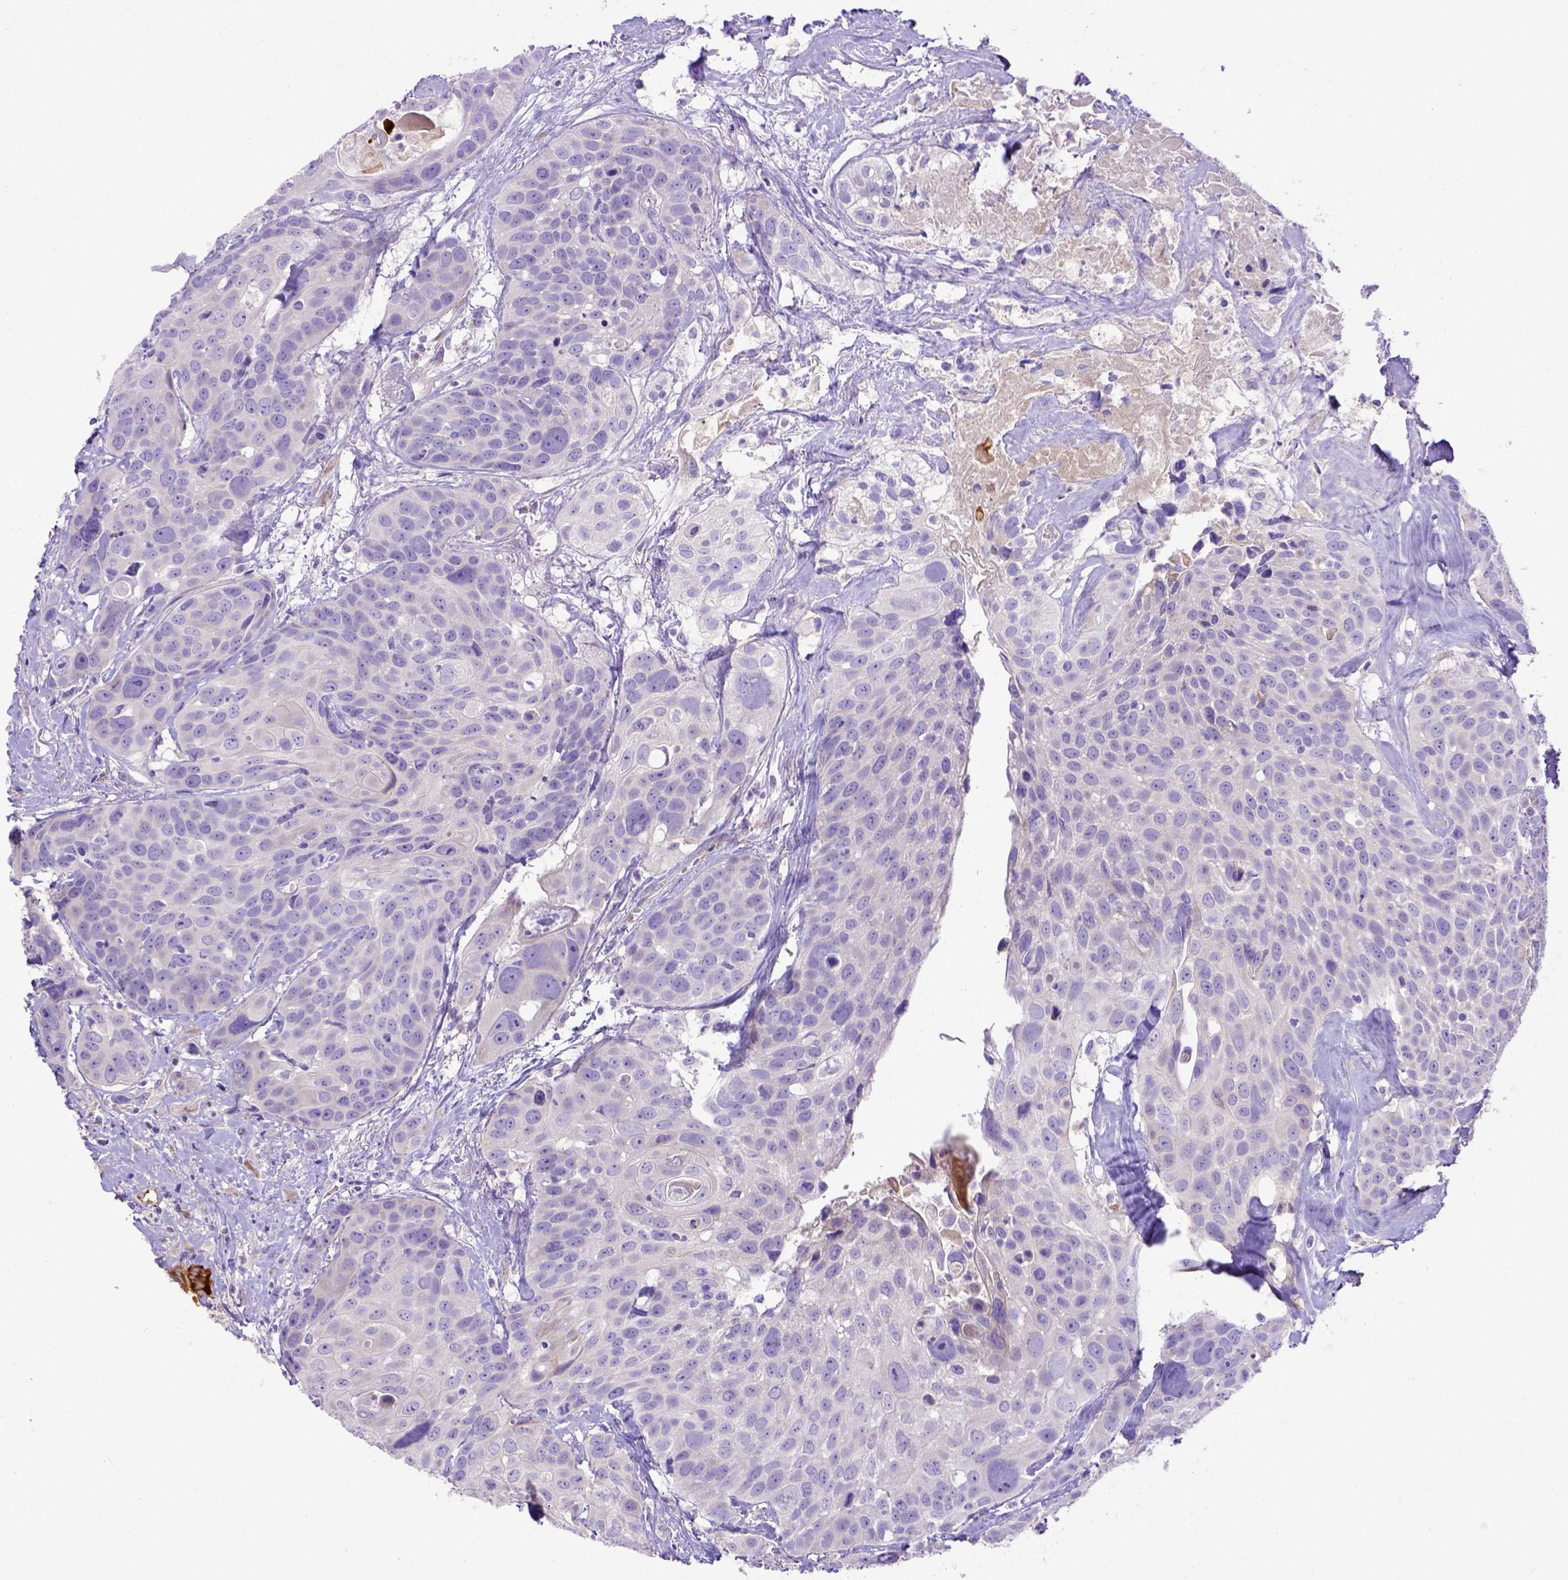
{"staining": {"intensity": "negative", "quantity": "none", "location": "none"}, "tissue": "head and neck cancer", "cell_type": "Tumor cells", "image_type": "cancer", "snomed": [{"axis": "morphology", "description": "Squamous cell carcinoma, NOS"}, {"axis": "topography", "description": "Oral tissue"}, {"axis": "topography", "description": "Head-Neck"}], "caption": "High magnification brightfield microscopy of head and neck cancer stained with DAB (brown) and counterstained with hematoxylin (blue): tumor cells show no significant staining.", "gene": "CFAP300", "patient": {"sex": "male", "age": 56}}